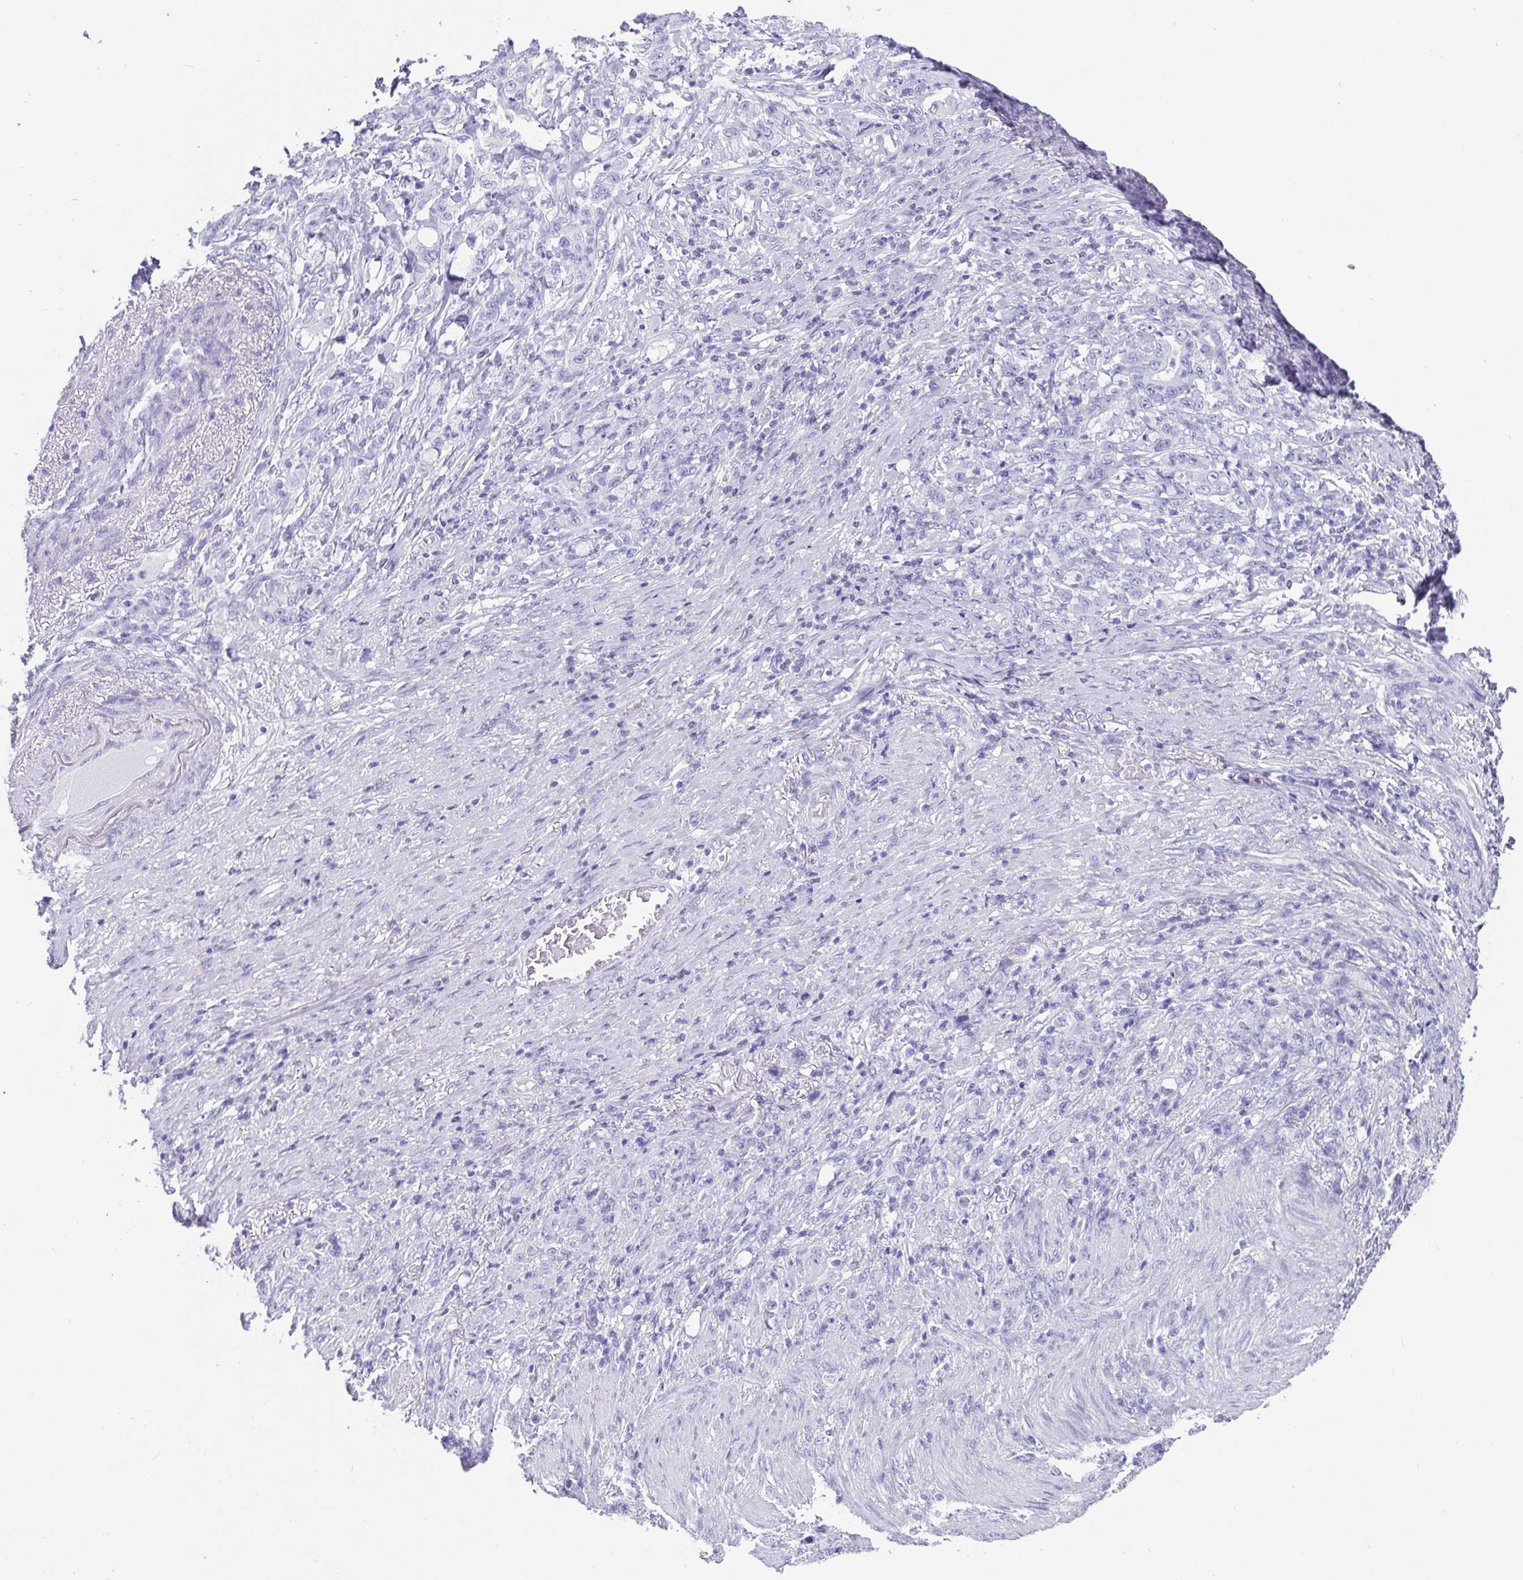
{"staining": {"intensity": "negative", "quantity": "none", "location": "none"}, "tissue": "stomach cancer", "cell_type": "Tumor cells", "image_type": "cancer", "snomed": [{"axis": "morphology", "description": "Adenocarcinoma, NOS"}, {"axis": "topography", "description": "Stomach"}], "caption": "DAB immunohistochemical staining of human stomach adenocarcinoma demonstrates no significant positivity in tumor cells. (DAB (3,3'-diaminobenzidine) immunohistochemistry (IHC), high magnification).", "gene": "SCGN", "patient": {"sex": "female", "age": 79}}